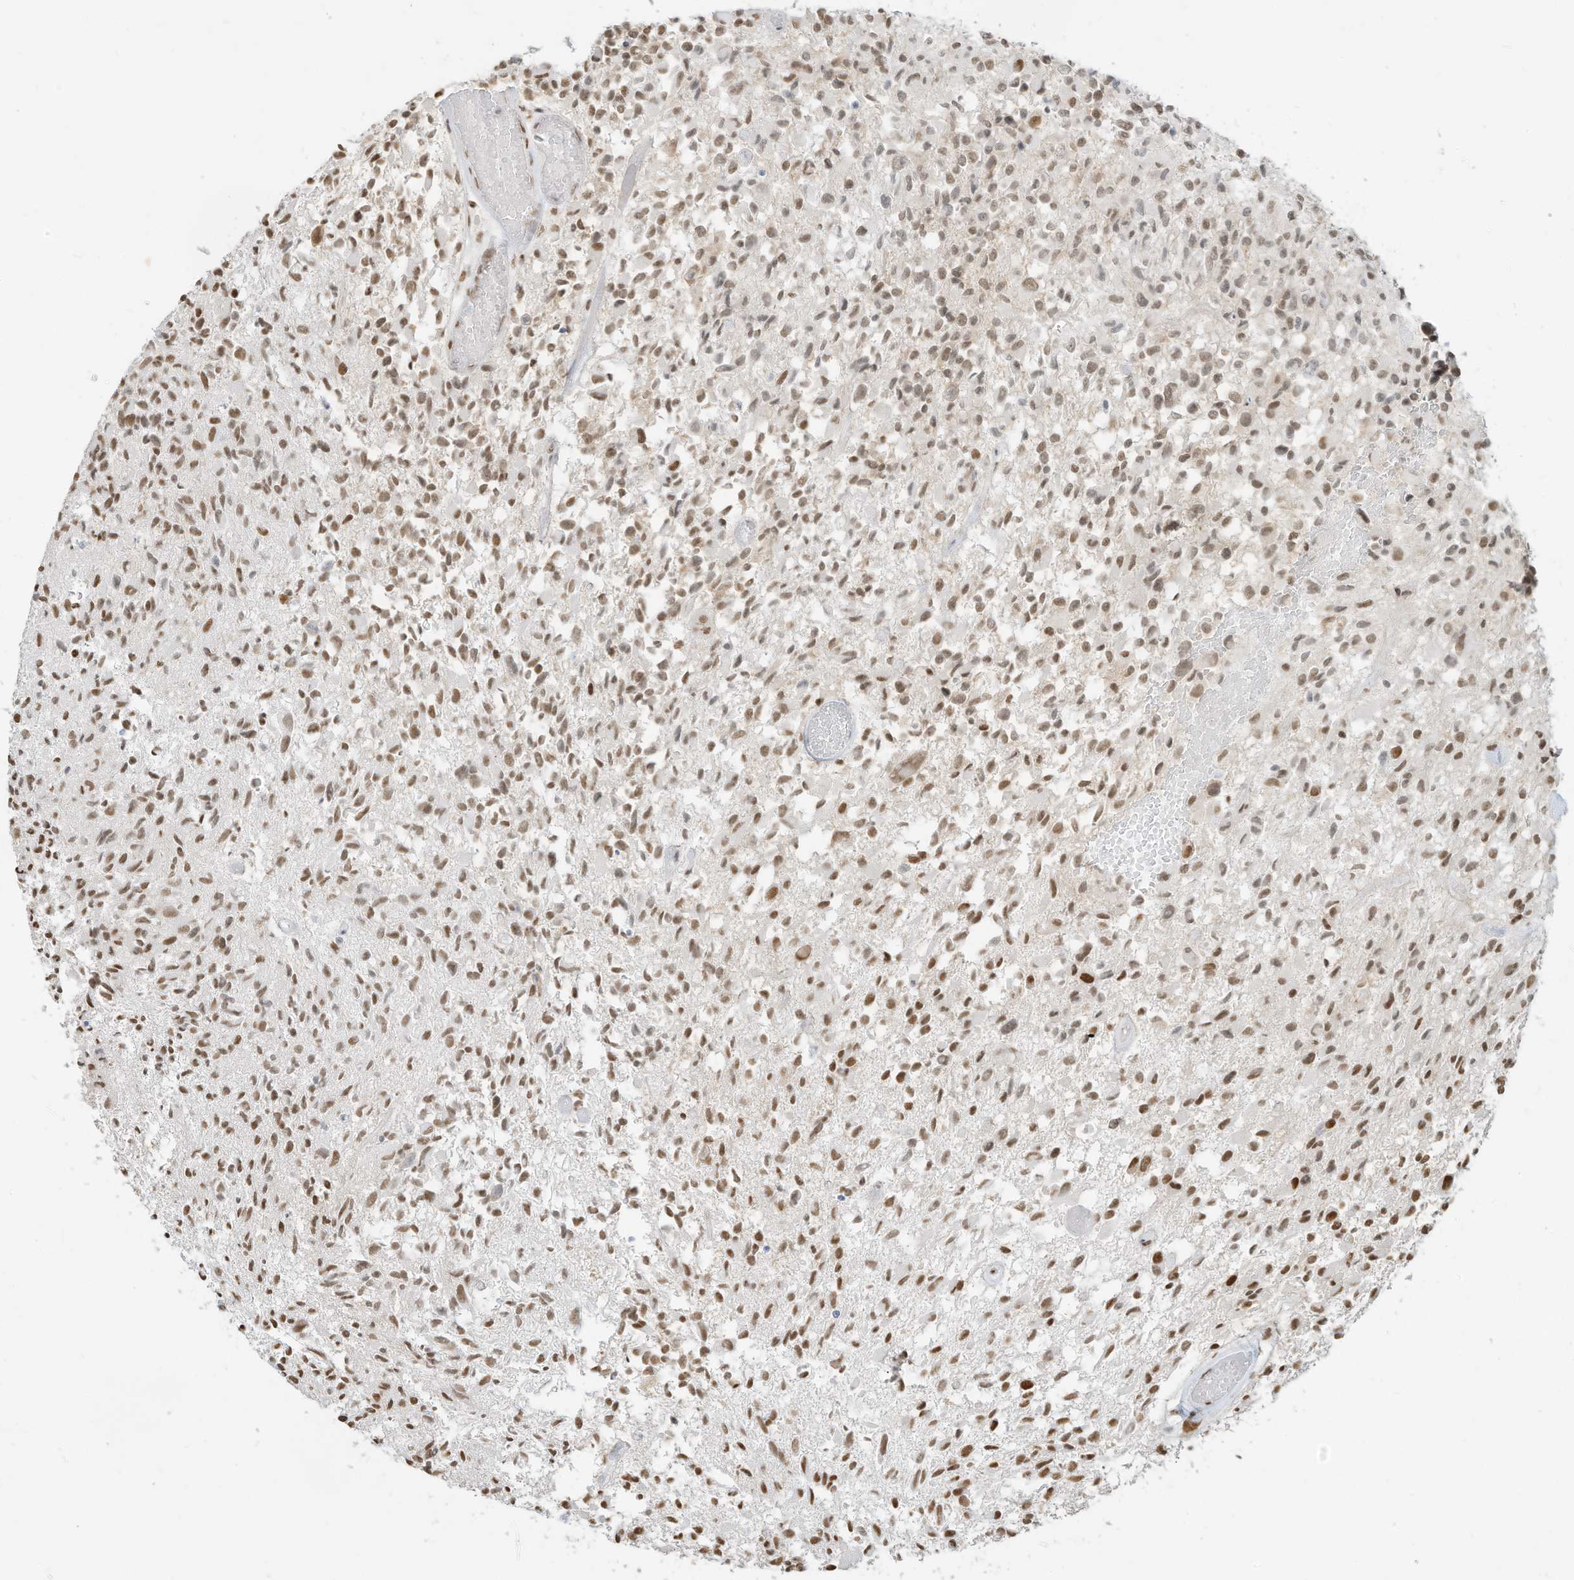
{"staining": {"intensity": "moderate", "quantity": ">75%", "location": "nuclear"}, "tissue": "glioma", "cell_type": "Tumor cells", "image_type": "cancer", "snomed": [{"axis": "morphology", "description": "Glioma, malignant, High grade"}, {"axis": "morphology", "description": "Glioblastoma, NOS"}, {"axis": "topography", "description": "Brain"}], "caption": "Tumor cells exhibit moderate nuclear positivity in approximately >75% of cells in glioma.", "gene": "NHSL1", "patient": {"sex": "male", "age": 60}}